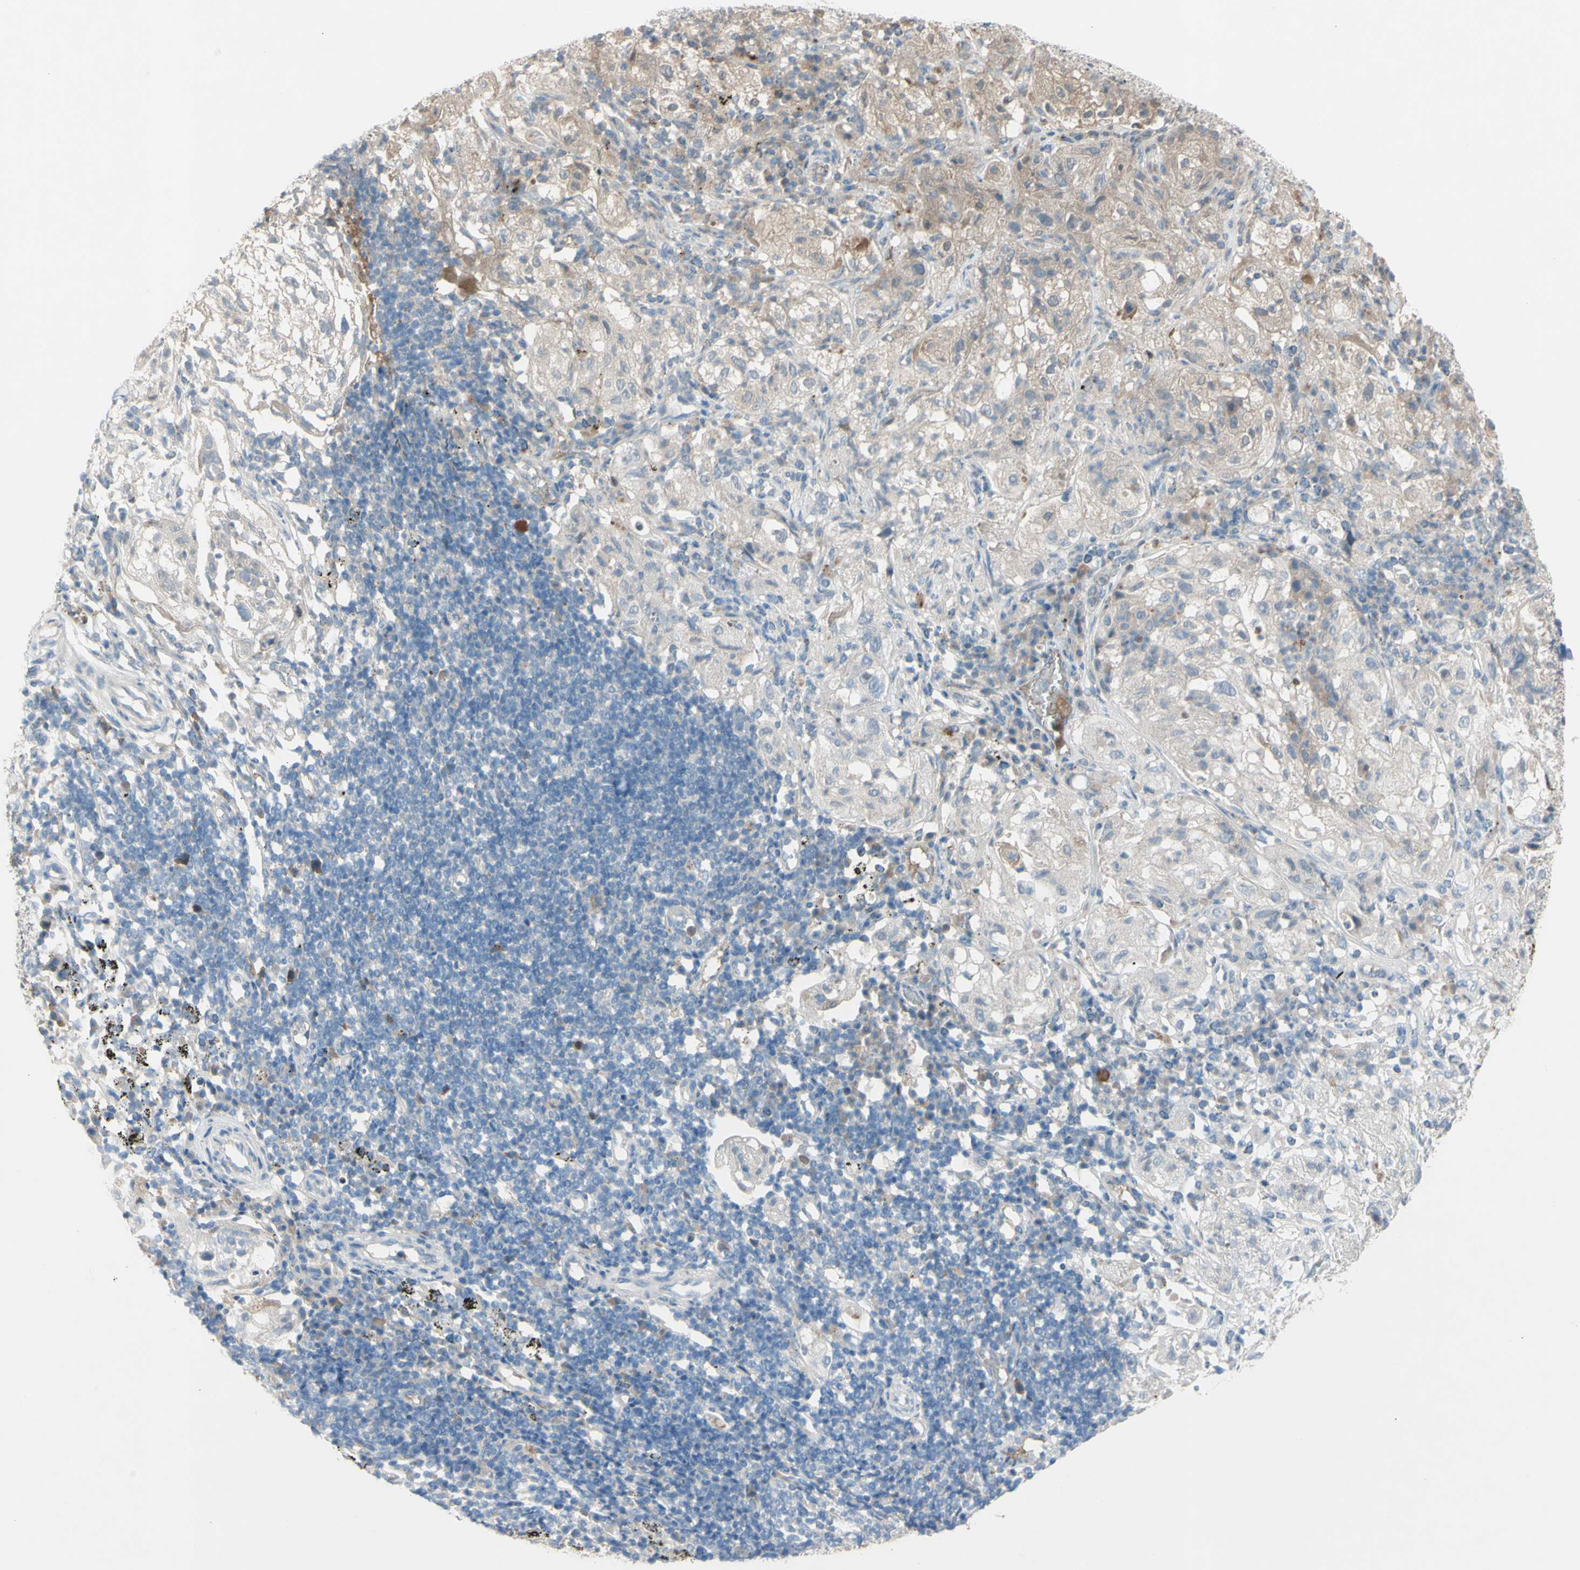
{"staining": {"intensity": "weak", "quantity": "25%-75%", "location": "cytoplasmic/membranous"}, "tissue": "lung cancer", "cell_type": "Tumor cells", "image_type": "cancer", "snomed": [{"axis": "morphology", "description": "Inflammation, NOS"}, {"axis": "morphology", "description": "Squamous cell carcinoma, NOS"}, {"axis": "topography", "description": "Lymph node"}, {"axis": "topography", "description": "Soft tissue"}, {"axis": "topography", "description": "Lung"}], "caption": "The photomicrograph exhibits immunohistochemical staining of lung squamous cell carcinoma. There is weak cytoplasmic/membranous staining is present in approximately 25%-75% of tumor cells.", "gene": "AFP", "patient": {"sex": "male", "age": 66}}